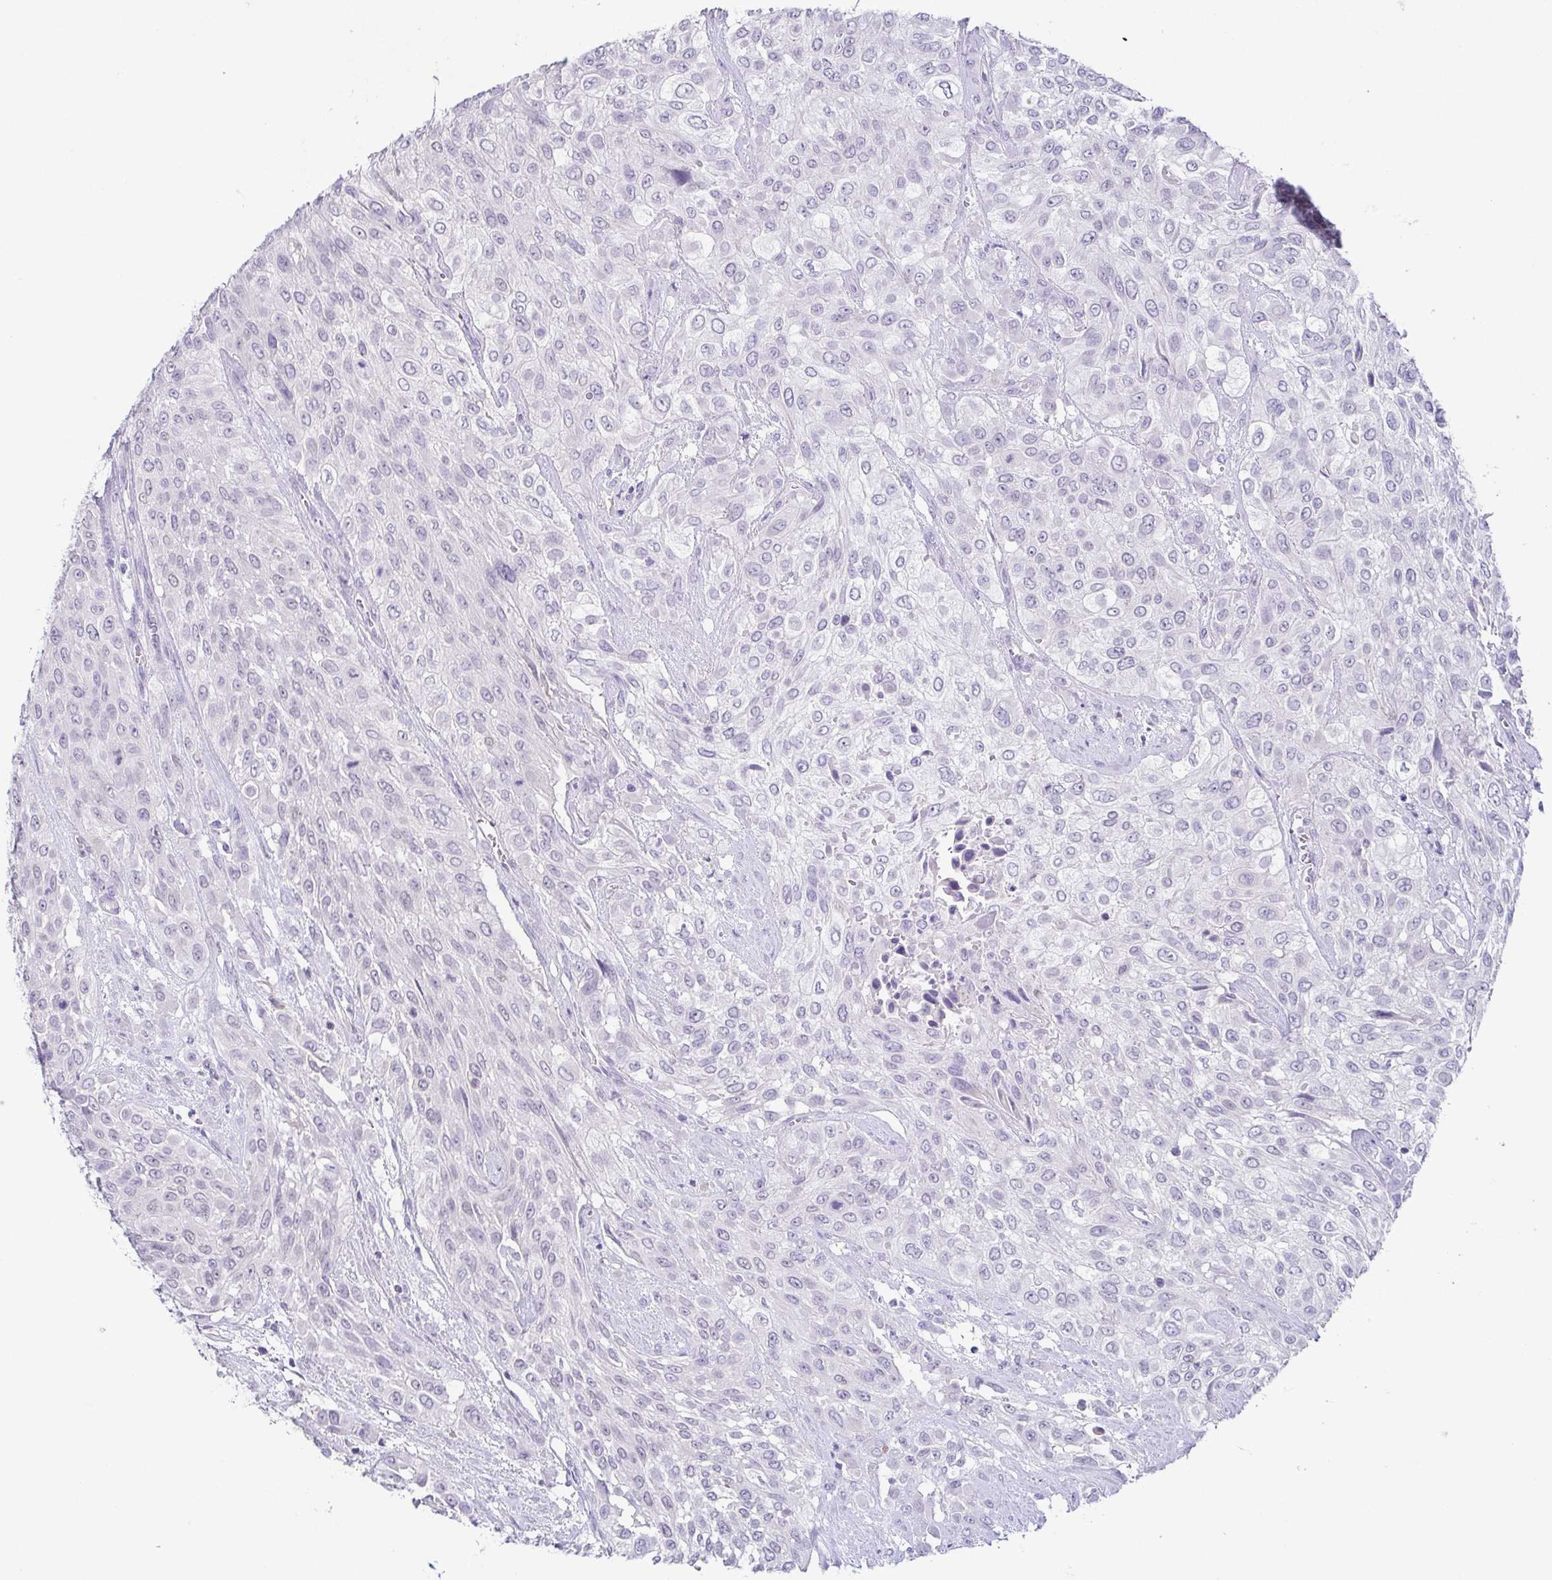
{"staining": {"intensity": "negative", "quantity": "none", "location": "none"}, "tissue": "urothelial cancer", "cell_type": "Tumor cells", "image_type": "cancer", "snomed": [{"axis": "morphology", "description": "Urothelial carcinoma, High grade"}, {"axis": "topography", "description": "Urinary bladder"}], "caption": "A high-resolution histopathology image shows immunohistochemistry staining of urothelial cancer, which displays no significant staining in tumor cells.", "gene": "TP73", "patient": {"sex": "male", "age": 57}}